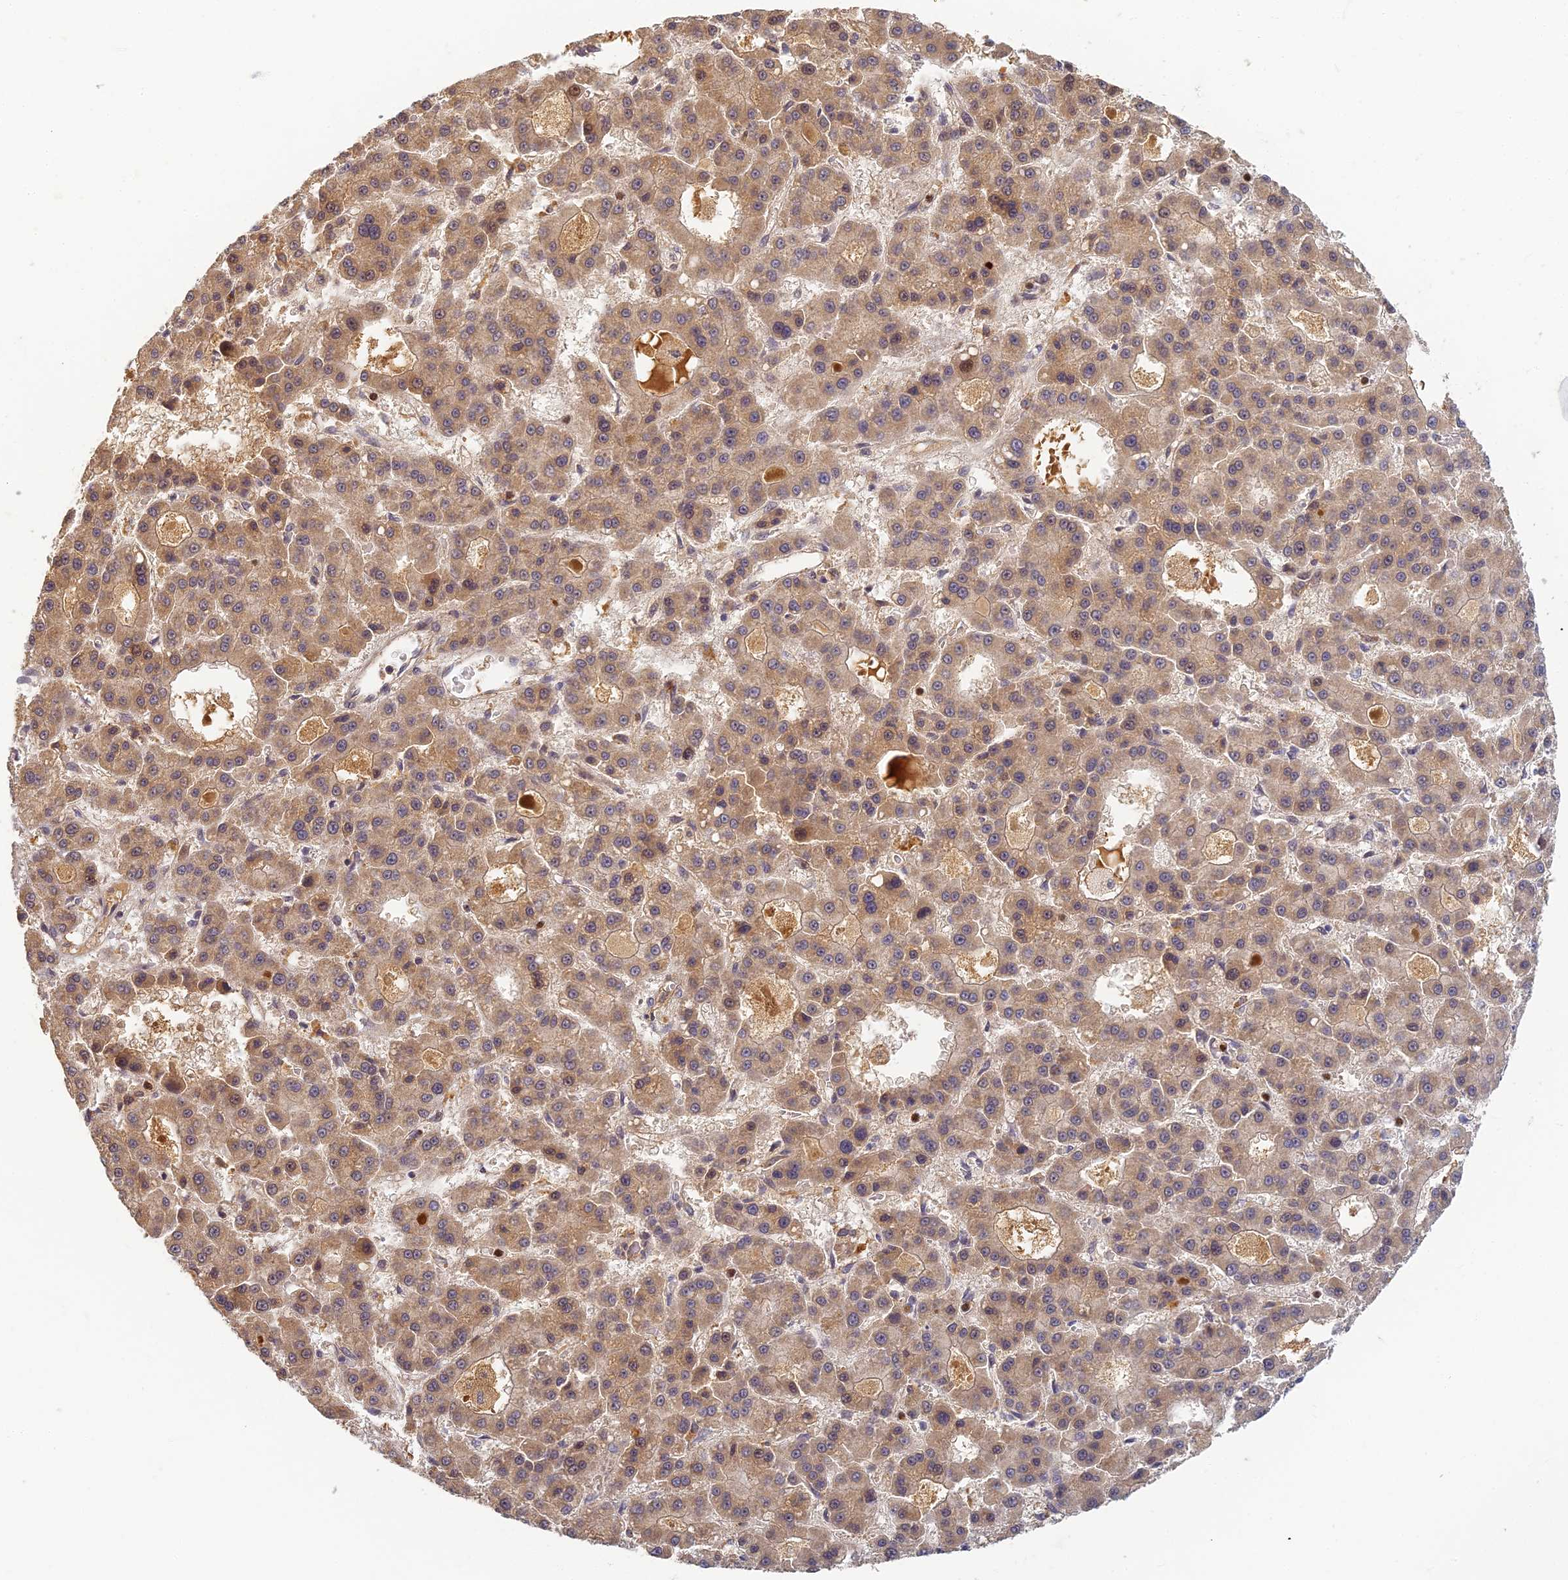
{"staining": {"intensity": "moderate", "quantity": ">75%", "location": "cytoplasmic/membranous"}, "tissue": "liver cancer", "cell_type": "Tumor cells", "image_type": "cancer", "snomed": [{"axis": "morphology", "description": "Carcinoma, Hepatocellular, NOS"}, {"axis": "topography", "description": "Liver"}], "caption": "High-power microscopy captured an immunohistochemistry (IHC) photomicrograph of liver cancer (hepatocellular carcinoma), revealing moderate cytoplasmic/membranous positivity in about >75% of tumor cells.", "gene": "RGL3", "patient": {"sex": "male", "age": 70}}